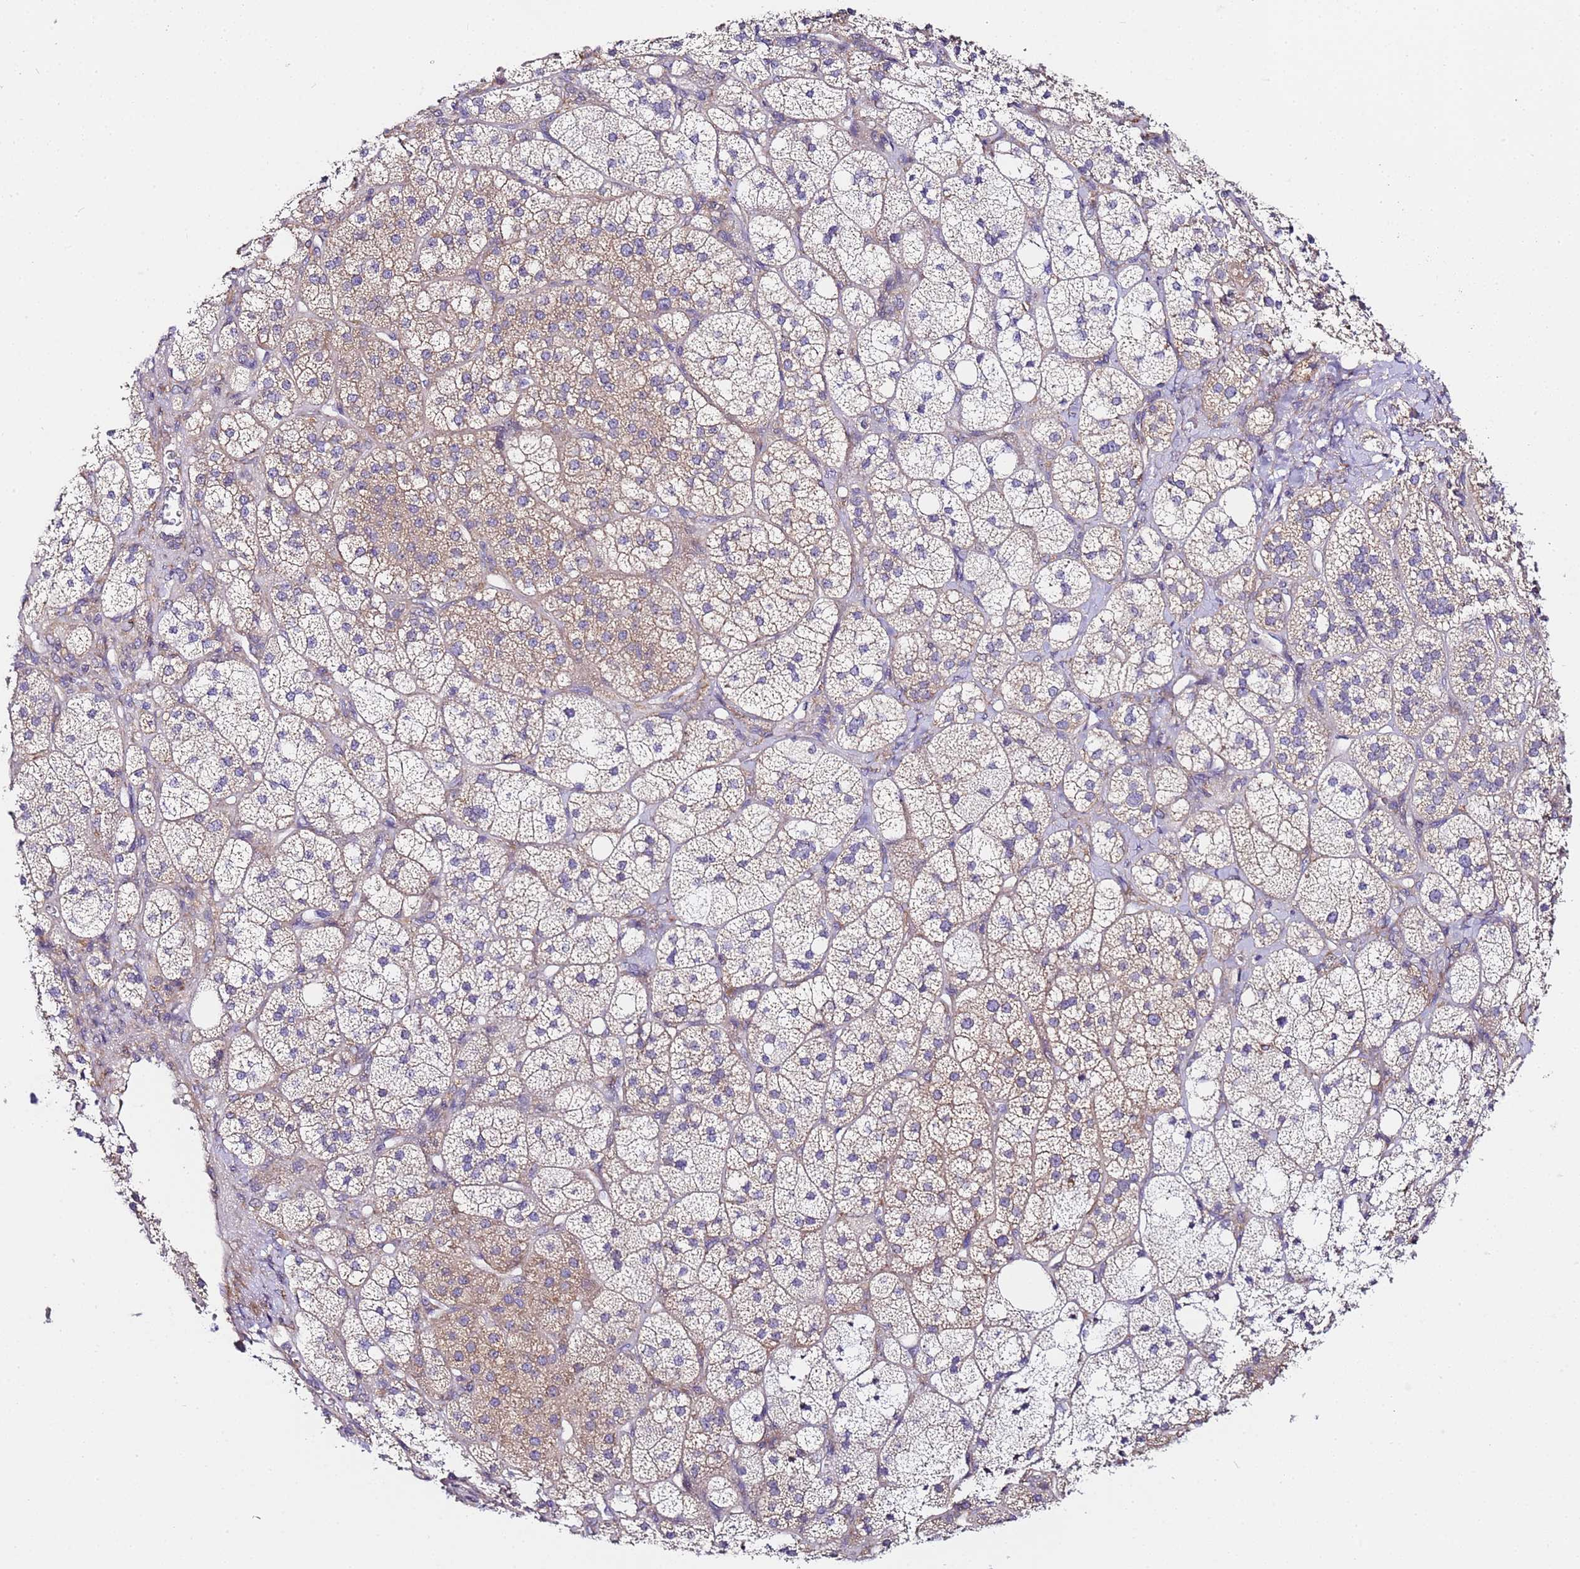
{"staining": {"intensity": "moderate", "quantity": "<25%", "location": "cytoplasmic/membranous"}, "tissue": "adrenal gland", "cell_type": "Glandular cells", "image_type": "normal", "snomed": [{"axis": "morphology", "description": "Normal tissue, NOS"}, {"axis": "topography", "description": "Adrenal gland"}], "caption": "The histopathology image exhibits a brown stain indicating the presence of a protein in the cytoplasmic/membranous of glandular cells in adrenal gland.", "gene": "RPL13A", "patient": {"sex": "male", "age": 61}}